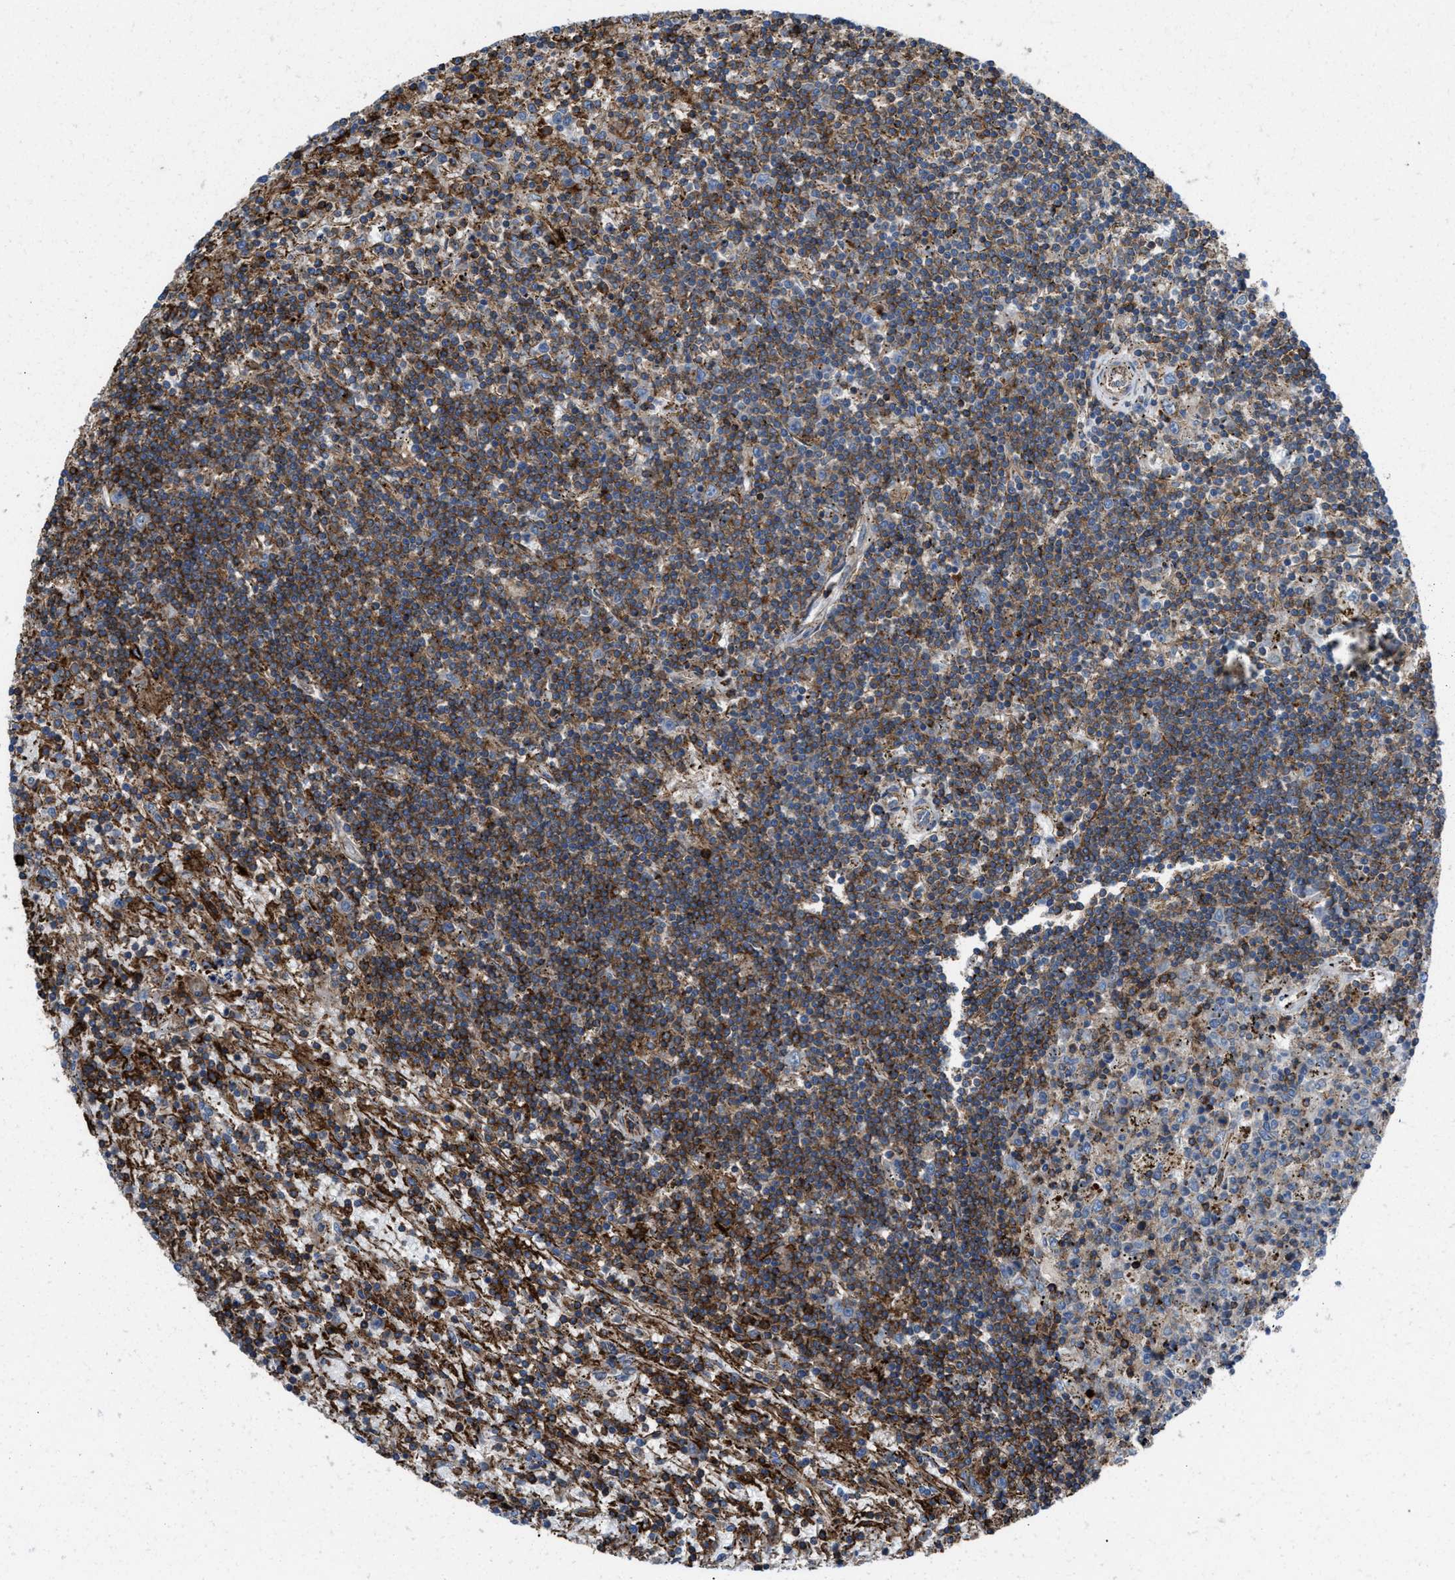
{"staining": {"intensity": "moderate", "quantity": ">75%", "location": "cytoplasmic/membranous"}, "tissue": "lymphoma", "cell_type": "Tumor cells", "image_type": "cancer", "snomed": [{"axis": "morphology", "description": "Malignant lymphoma, non-Hodgkin's type, Low grade"}, {"axis": "topography", "description": "Spleen"}], "caption": "High-power microscopy captured an immunohistochemistry (IHC) photomicrograph of malignant lymphoma, non-Hodgkin's type (low-grade), revealing moderate cytoplasmic/membranous positivity in approximately >75% of tumor cells. The protein is stained brown, and the nuclei are stained in blue (DAB (3,3'-diaminobenzidine) IHC with brightfield microscopy, high magnification).", "gene": "AGPAT2", "patient": {"sex": "male", "age": 76}}